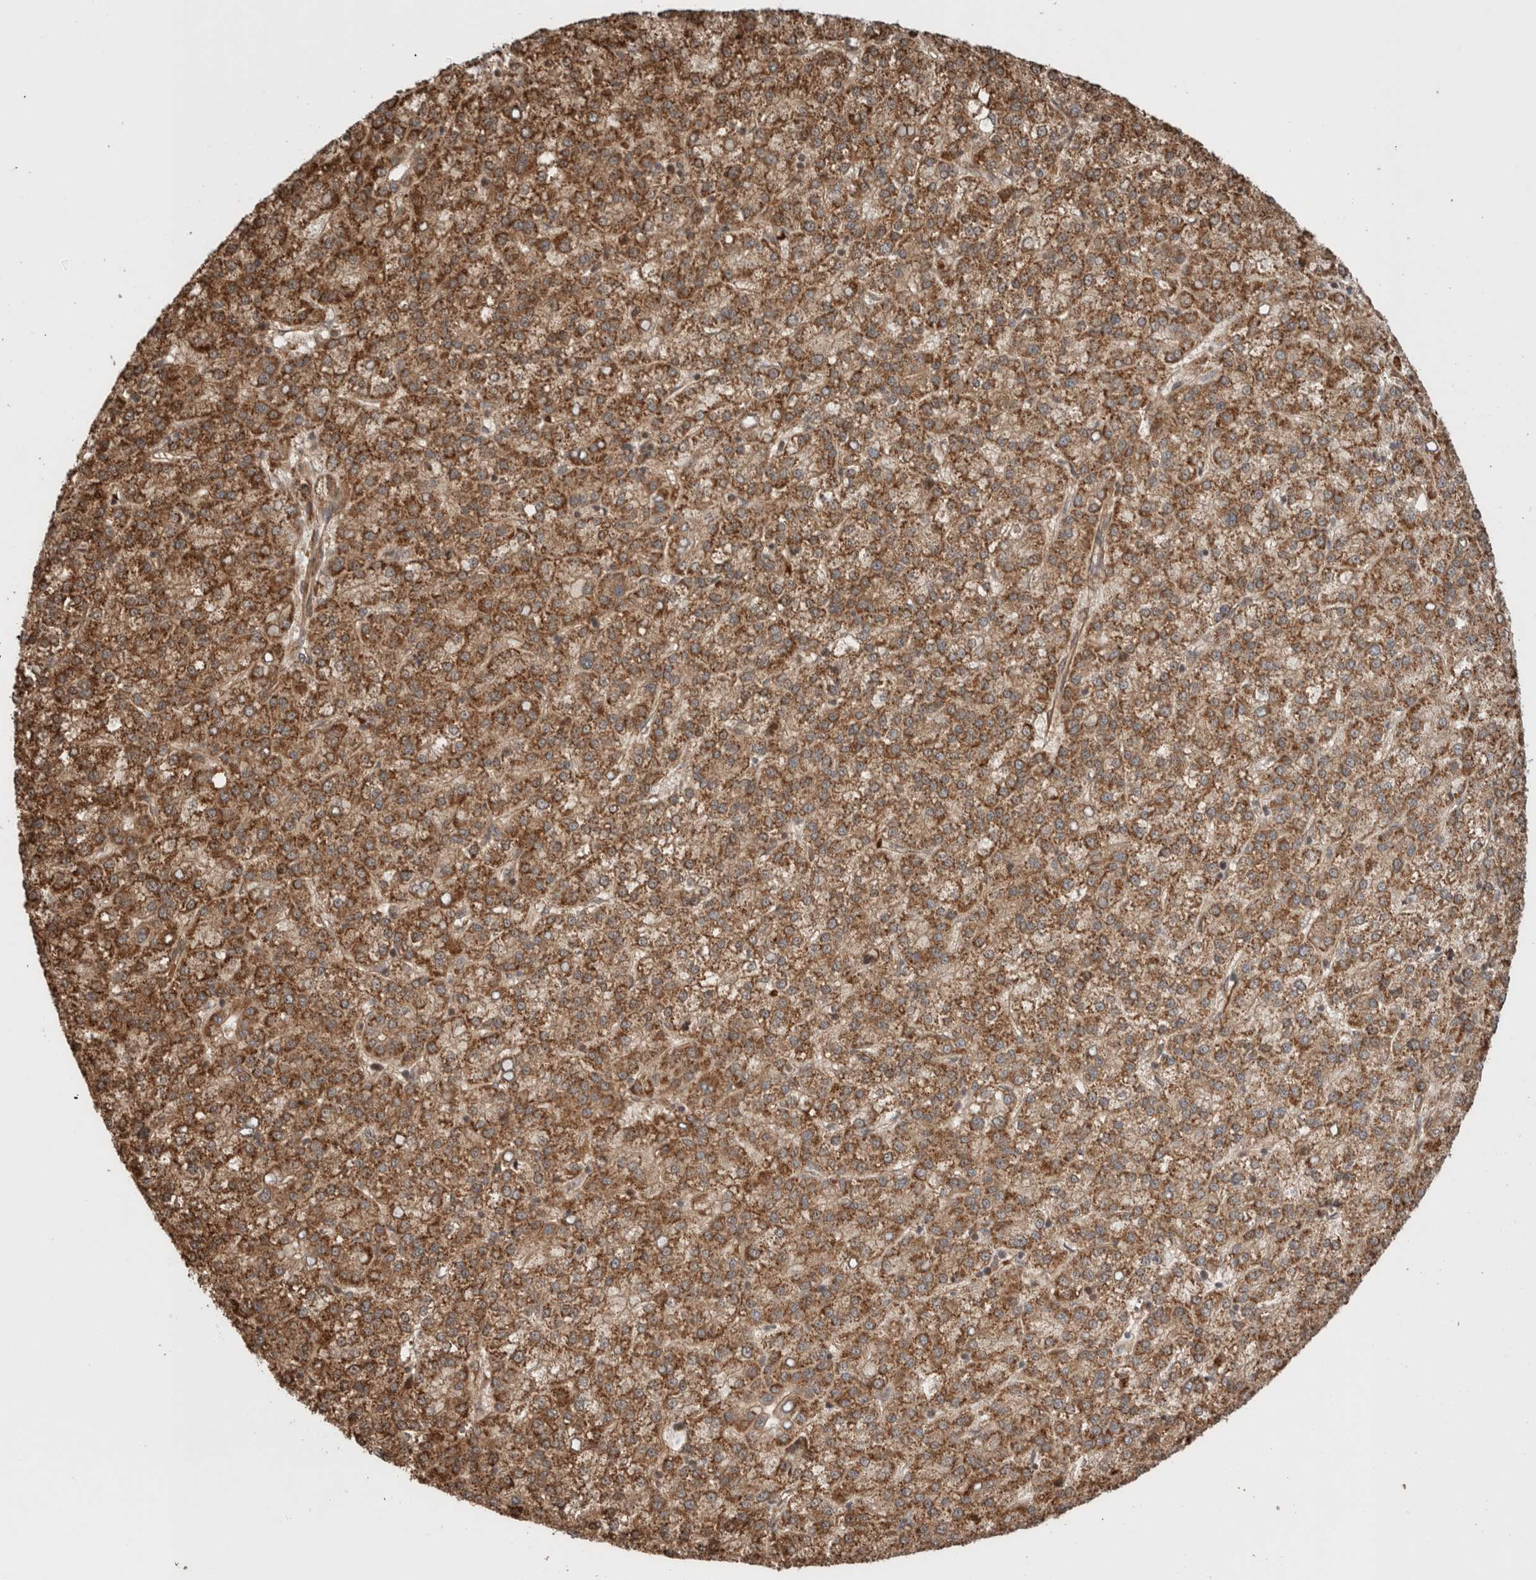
{"staining": {"intensity": "strong", "quantity": ">75%", "location": "cytoplasmic/membranous"}, "tissue": "liver cancer", "cell_type": "Tumor cells", "image_type": "cancer", "snomed": [{"axis": "morphology", "description": "Carcinoma, Hepatocellular, NOS"}, {"axis": "topography", "description": "Liver"}], "caption": "Human liver hepatocellular carcinoma stained for a protein (brown) demonstrates strong cytoplasmic/membranous positive staining in about >75% of tumor cells.", "gene": "ZNF649", "patient": {"sex": "female", "age": 58}}